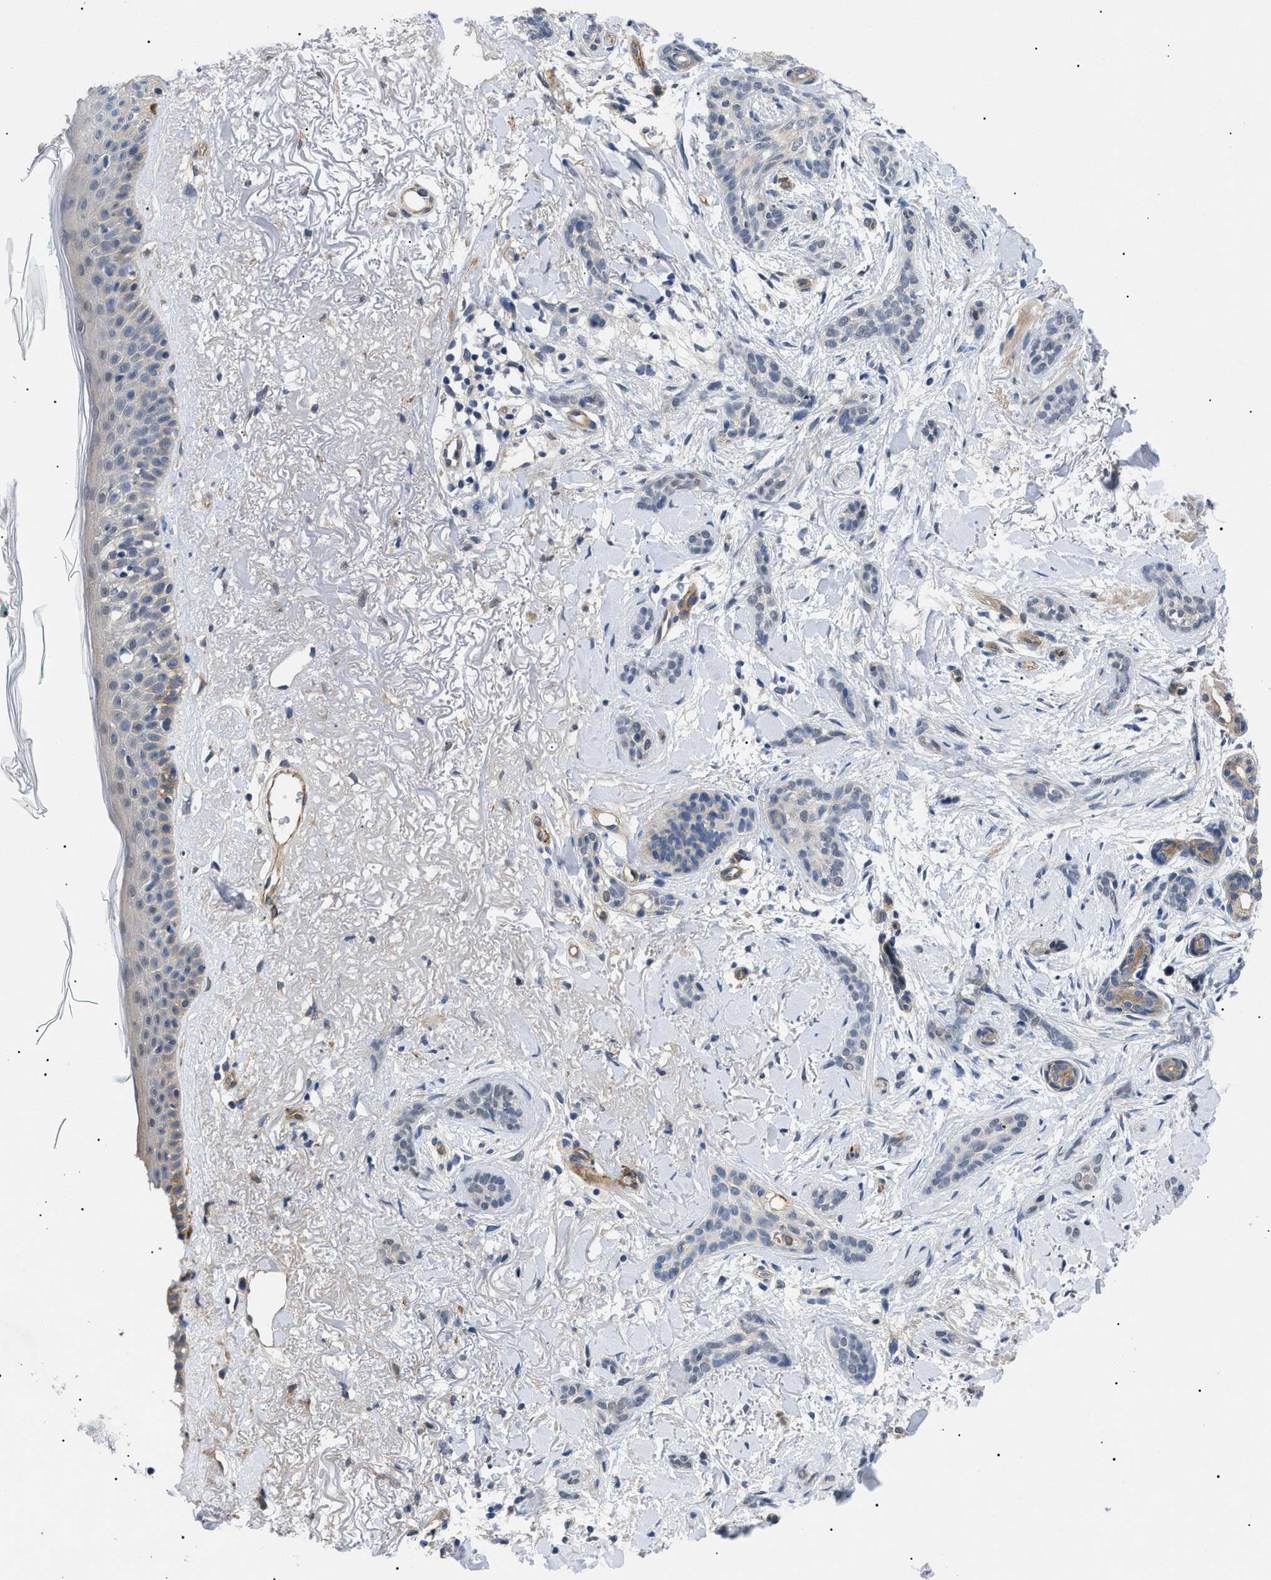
{"staining": {"intensity": "weak", "quantity": "<25%", "location": "cytoplasmic/membranous"}, "tissue": "skin cancer", "cell_type": "Tumor cells", "image_type": "cancer", "snomed": [{"axis": "morphology", "description": "Basal cell carcinoma"}, {"axis": "morphology", "description": "Adnexal tumor, benign"}, {"axis": "topography", "description": "Skin"}], "caption": "Immunohistochemistry of human basal cell carcinoma (skin) shows no positivity in tumor cells. (Brightfield microscopy of DAB immunohistochemistry (IHC) at high magnification).", "gene": "CRCP", "patient": {"sex": "female", "age": 42}}